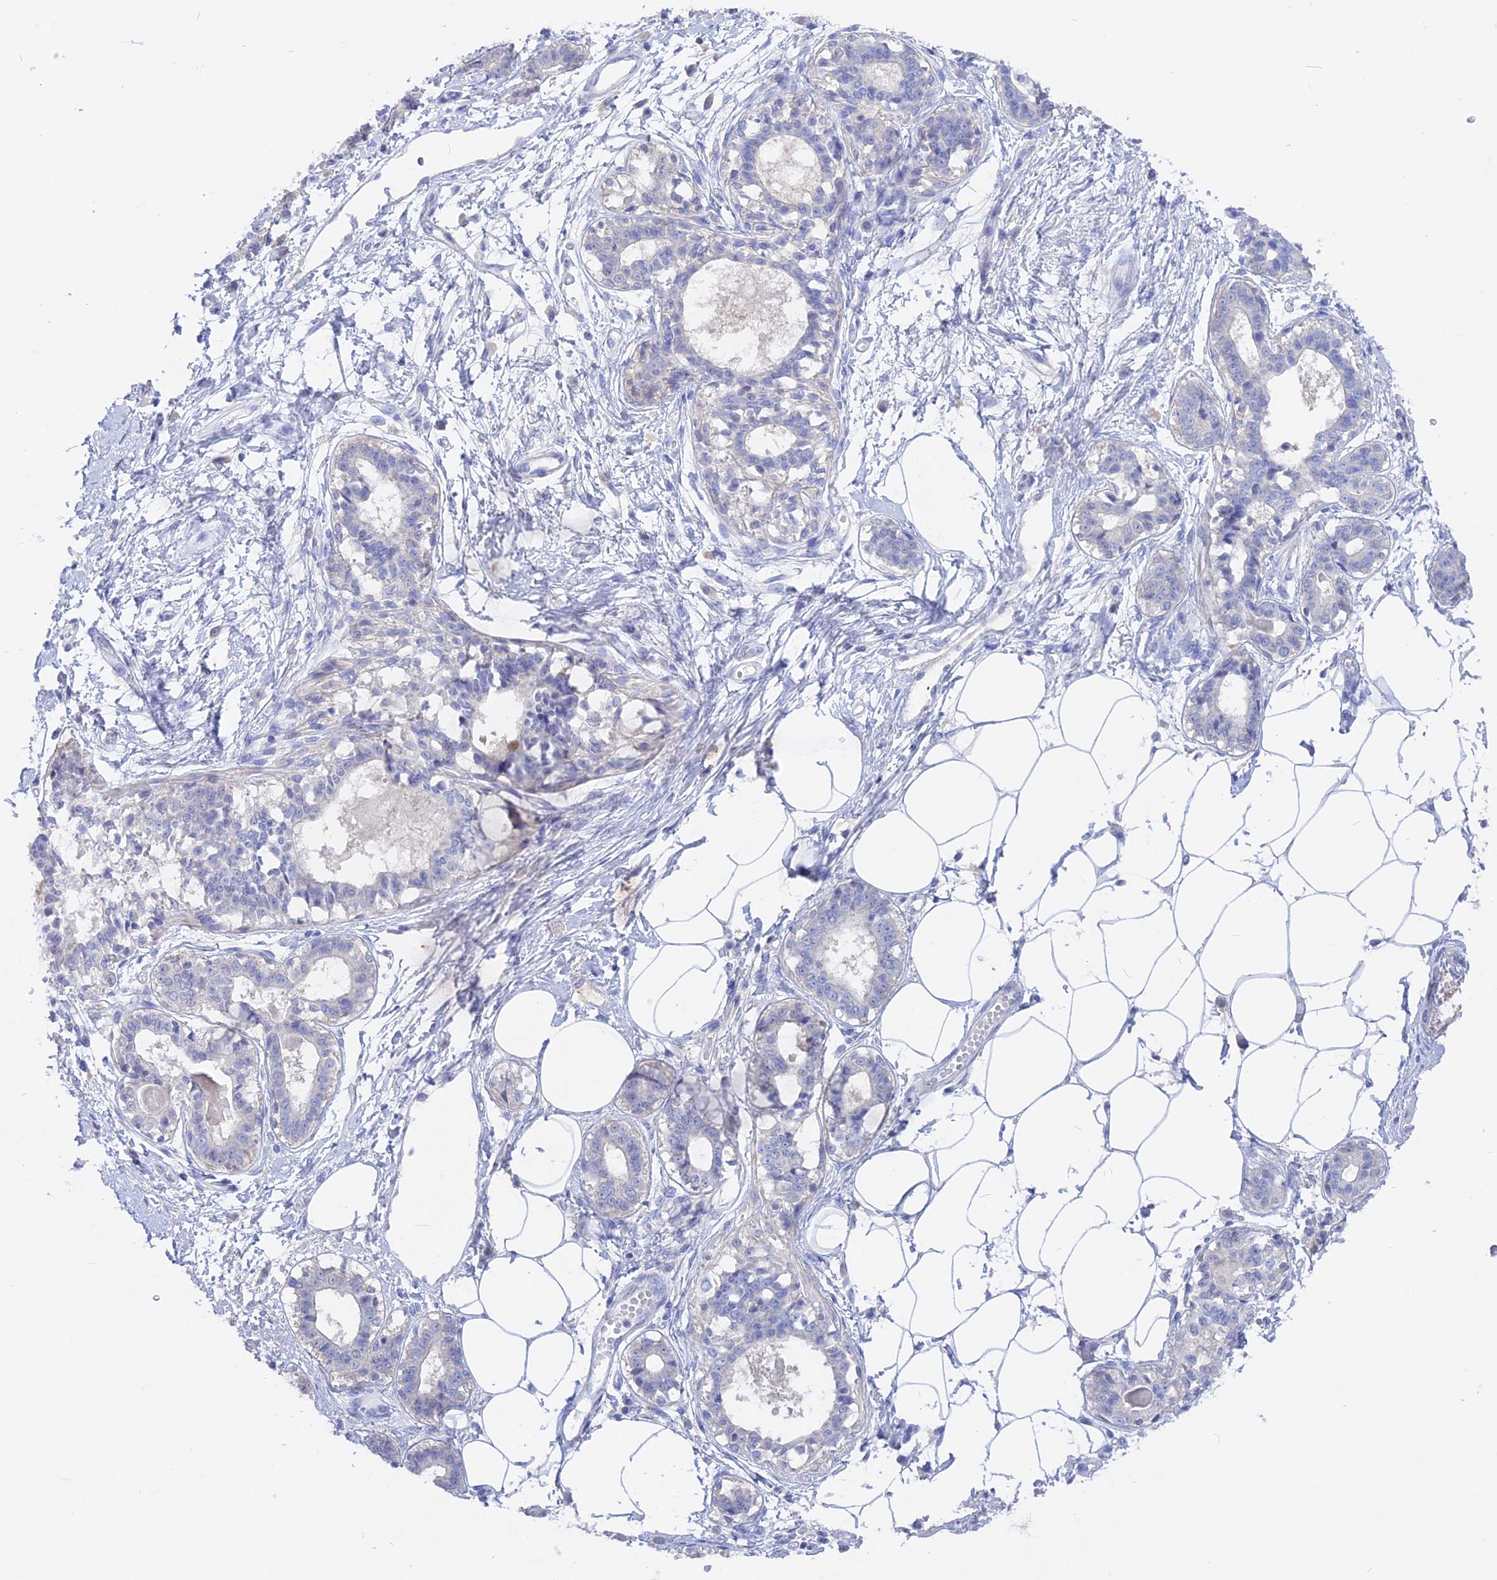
{"staining": {"intensity": "negative", "quantity": "none", "location": "none"}, "tissue": "breast", "cell_type": "Adipocytes", "image_type": "normal", "snomed": [{"axis": "morphology", "description": "Normal tissue, NOS"}, {"axis": "topography", "description": "Breast"}], "caption": "High power microscopy photomicrograph of an immunohistochemistry histopathology image of normal breast, revealing no significant staining in adipocytes. (DAB IHC visualized using brightfield microscopy, high magnification).", "gene": "ADGRA1", "patient": {"sex": "female", "age": 45}}